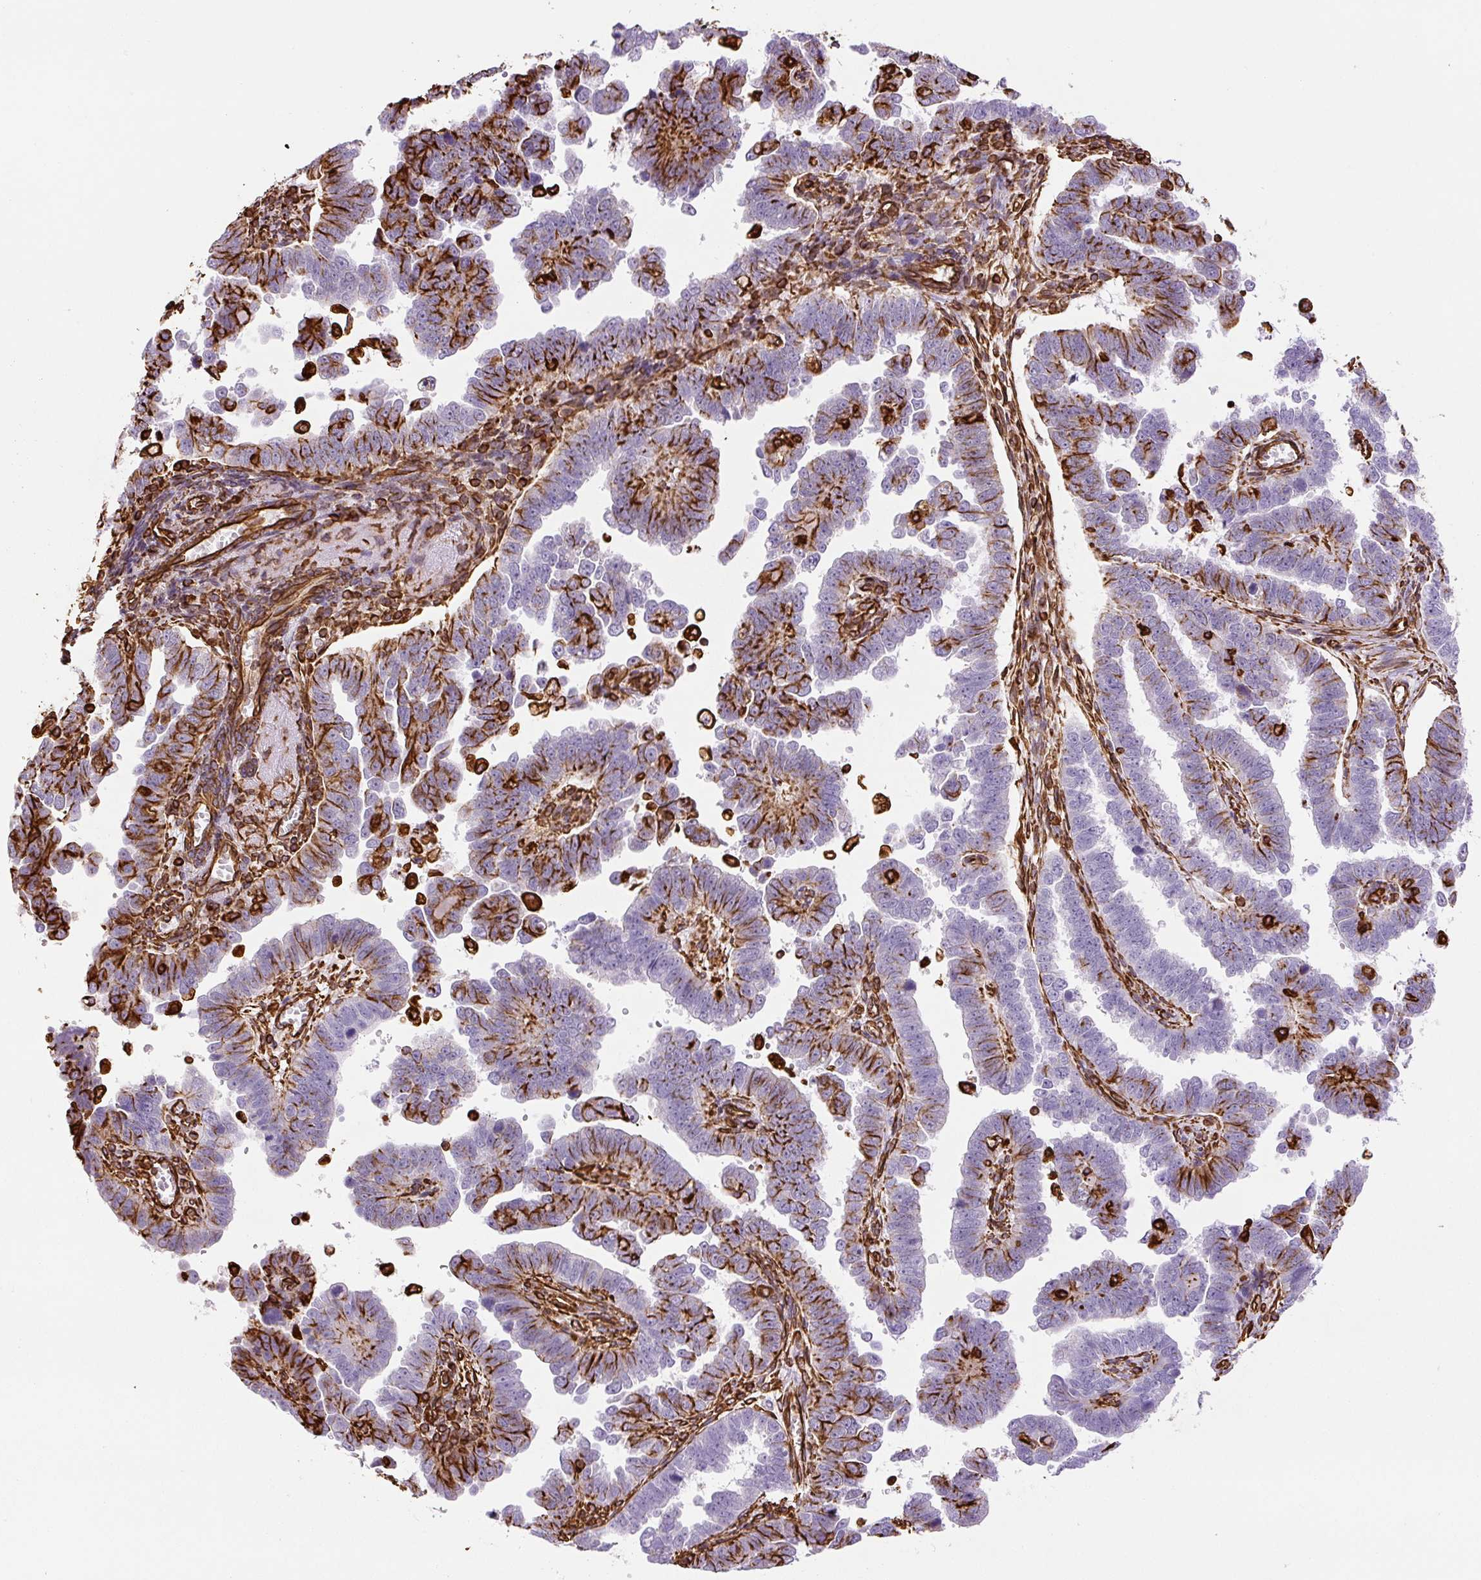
{"staining": {"intensity": "strong", "quantity": "25%-75%", "location": "cytoplasmic/membranous"}, "tissue": "endometrial cancer", "cell_type": "Tumor cells", "image_type": "cancer", "snomed": [{"axis": "morphology", "description": "Adenocarcinoma, NOS"}, {"axis": "topography", "description": "Endometrium"}], "caption": "A brown stain labels strong cytoplasmic/membranous positivity of a protein in endometrial cancer (adenocarcinoma) tumor cells. The protein of interest is shown in brown color, while the nuclei are stained blue.", "gene": "VIM", "patient": {"sex": "female", "age": 75}}